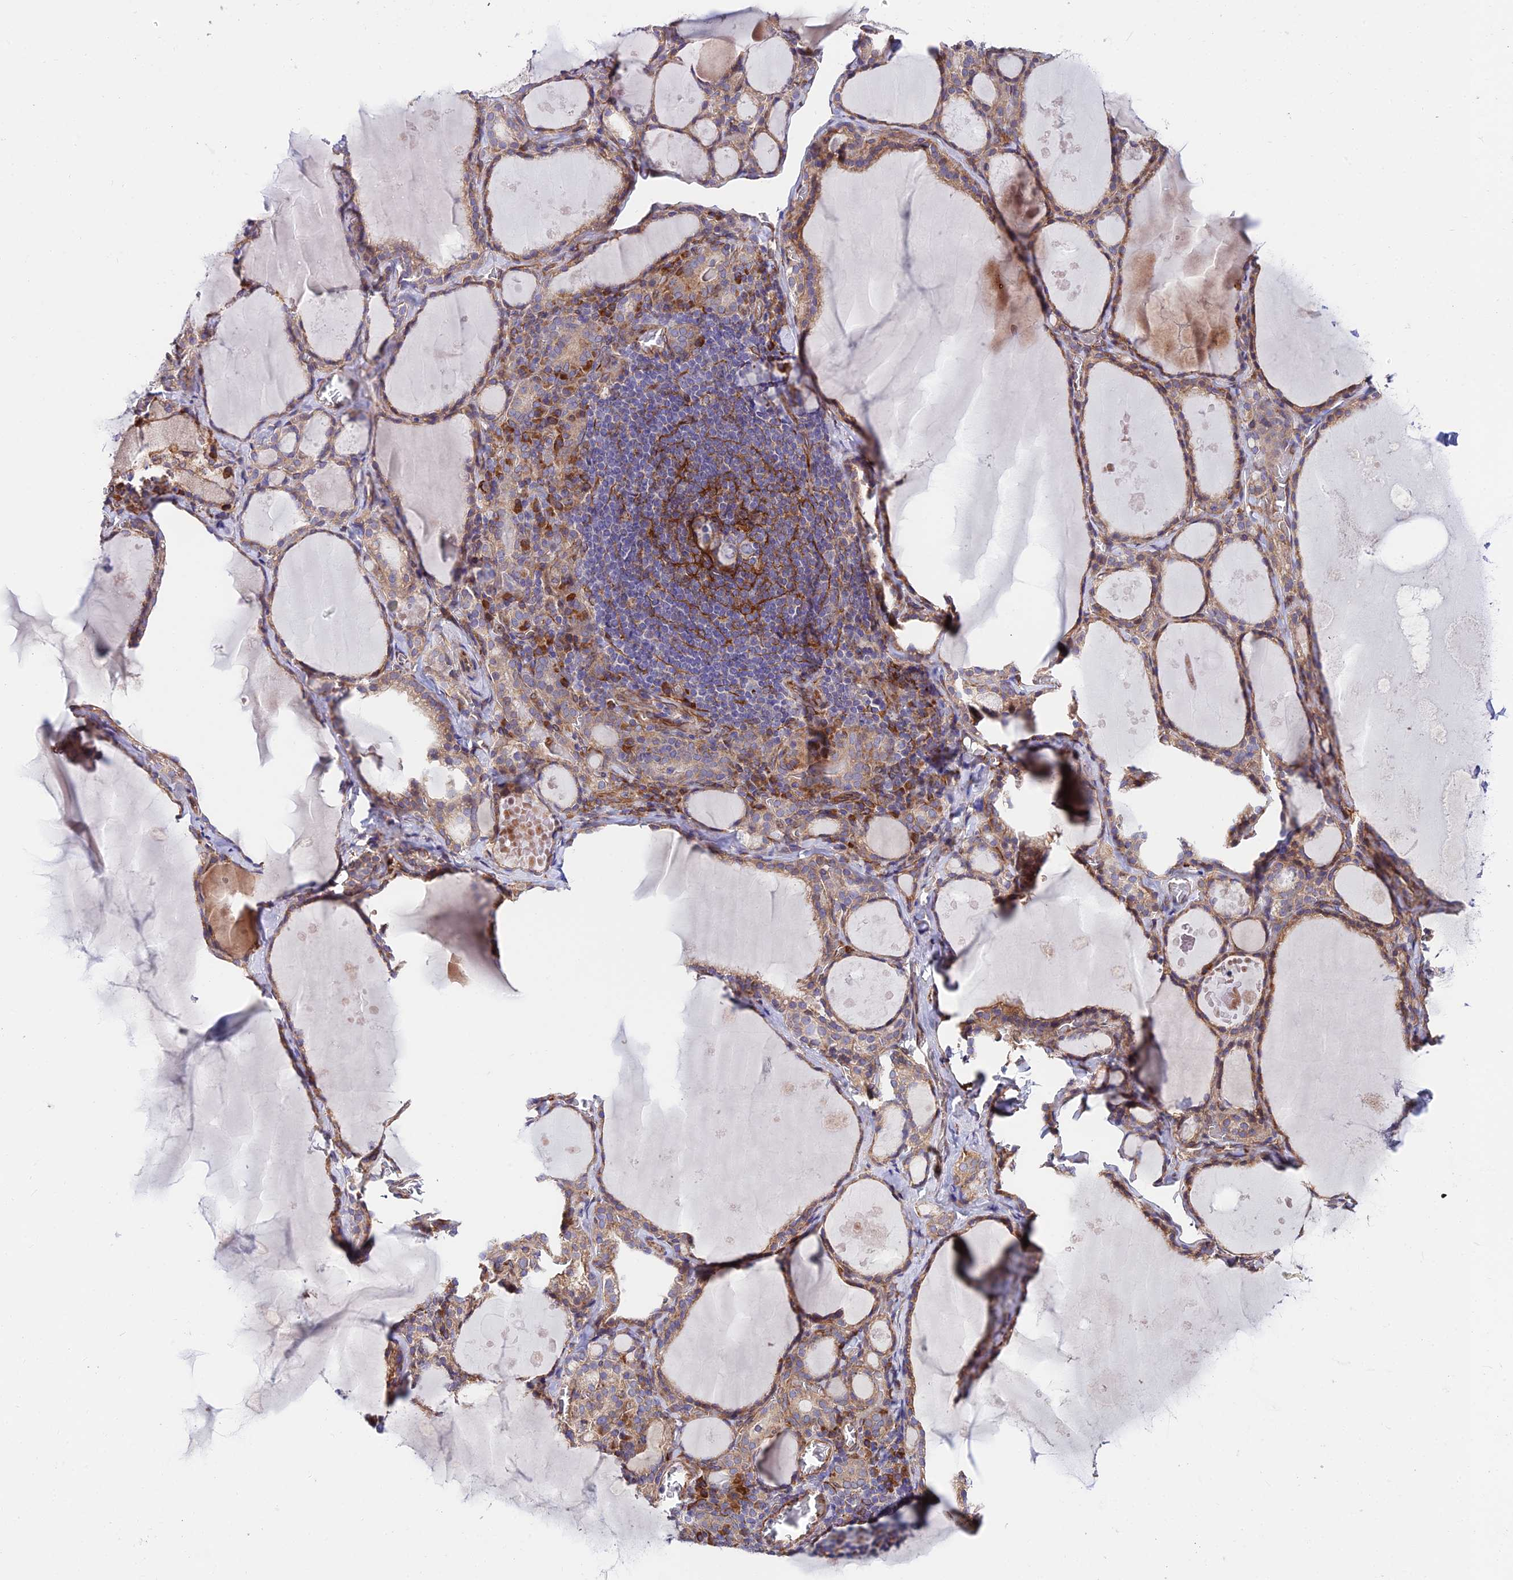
{"staining": {"intensity": "weak", "quantity": ">75%", "location": "cytoplasmic/membranous"}, "tissue": "thyroid gland", "cell_type": "Glandular cells", "image_type": "normal", "snomed": [{"axis": "morphology", "description": "Normal tissue, NOS"}, {"axis": "topography", "description": "Thyroid gland"}], "caption": "Glandular cells exhibit low levels of weak cytoplasmic/membranous staining in approximately >75% of cells in unremarkable thyroid gland.", "gene": "EXOC3L4", "patient": {"sex": "male", "age": 56}}